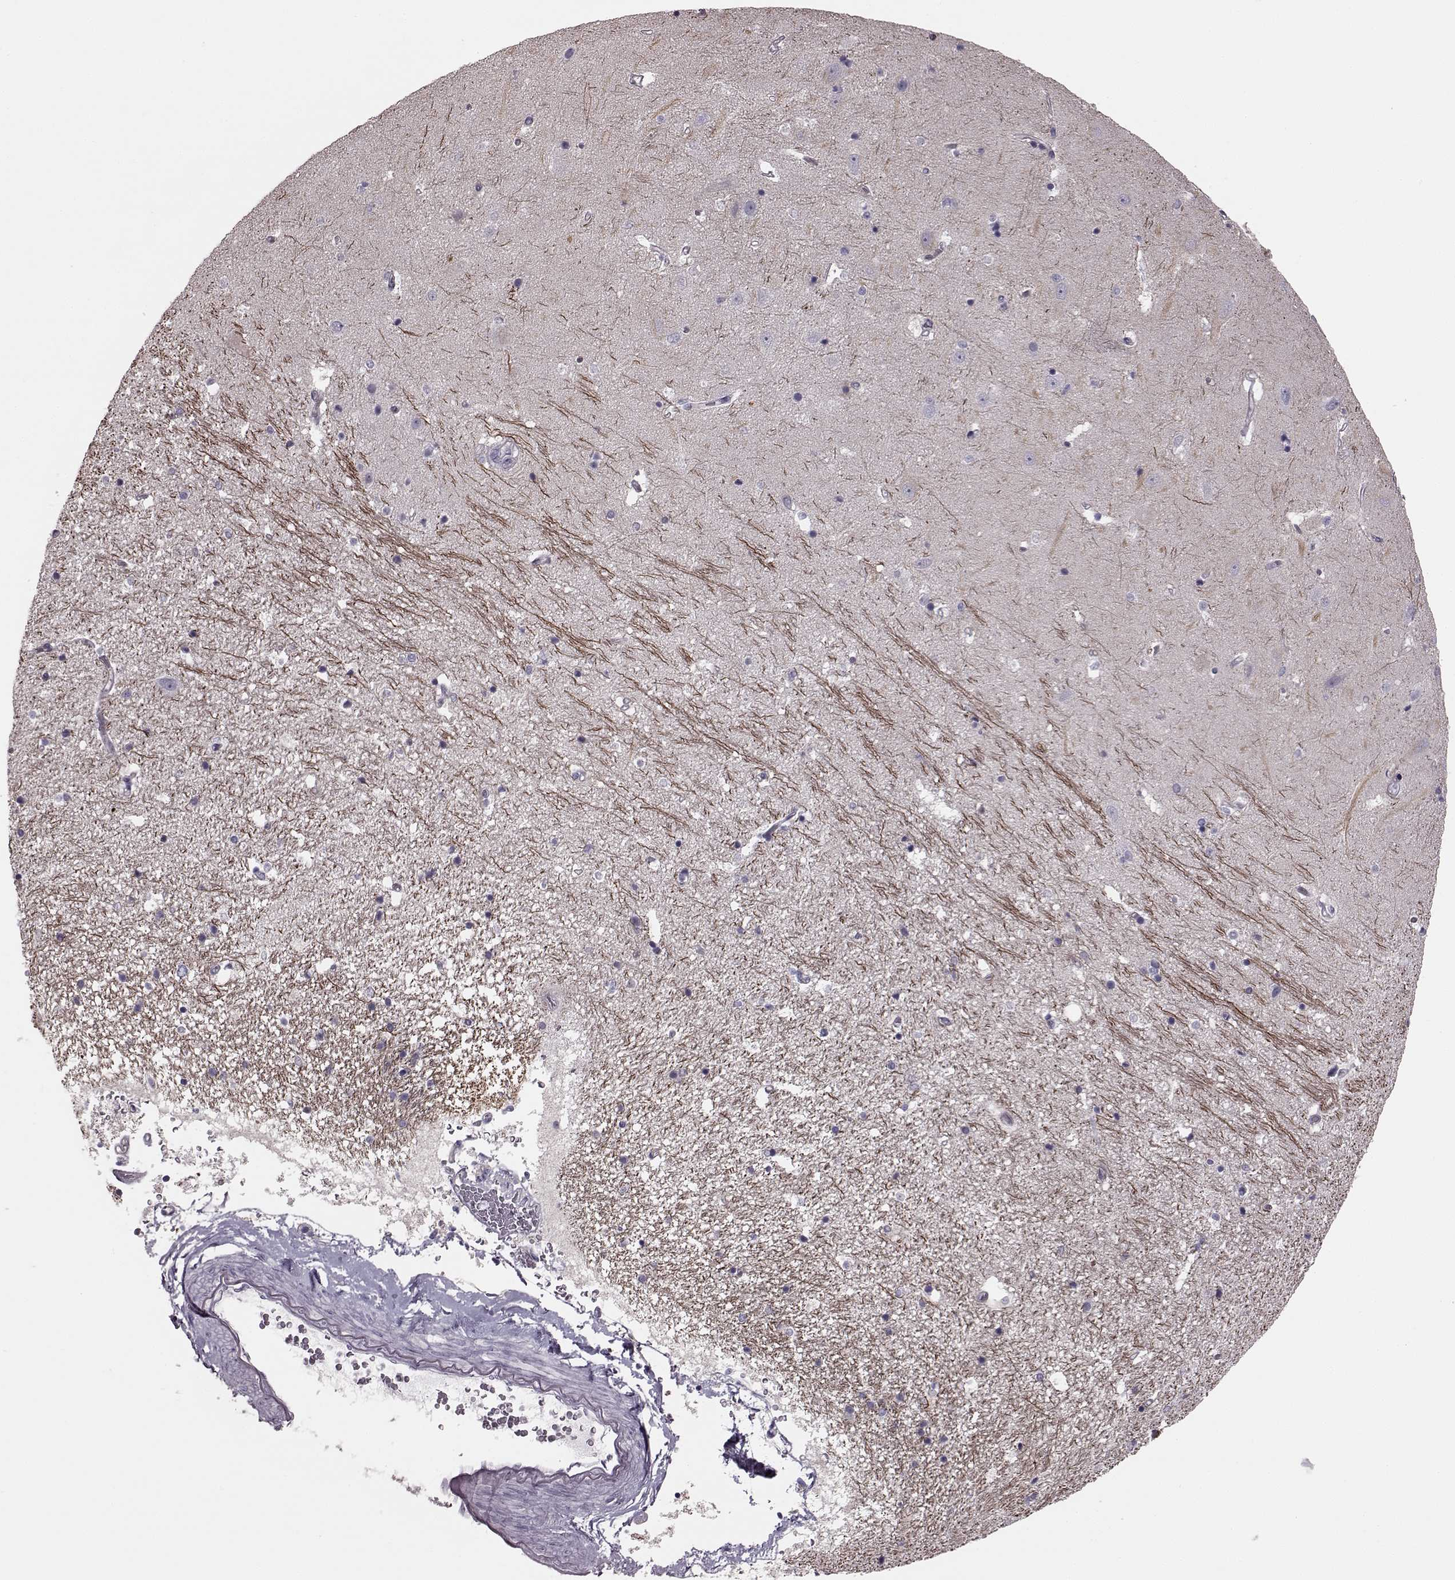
{"staining": {"intensity": "negative", "quantity": "none", "location": "none"}, "tissue": "hippocampus", "cell_type": "Glial cells", "image_type": "normal", "snomed": [{"axis": "morphology", "description": "Normal tissue, NOS"}, {"axis": "topography", "description": "Hippocampus"}], "caption": "Immunohistochemistry (IHC) micrograph of unremarkable hippocampus: human hippocampus stained with DAB shows no significant protein positivity in glial cells.", "gene": "SNTG1", "patient": {"sex": "male", "age": 44}}